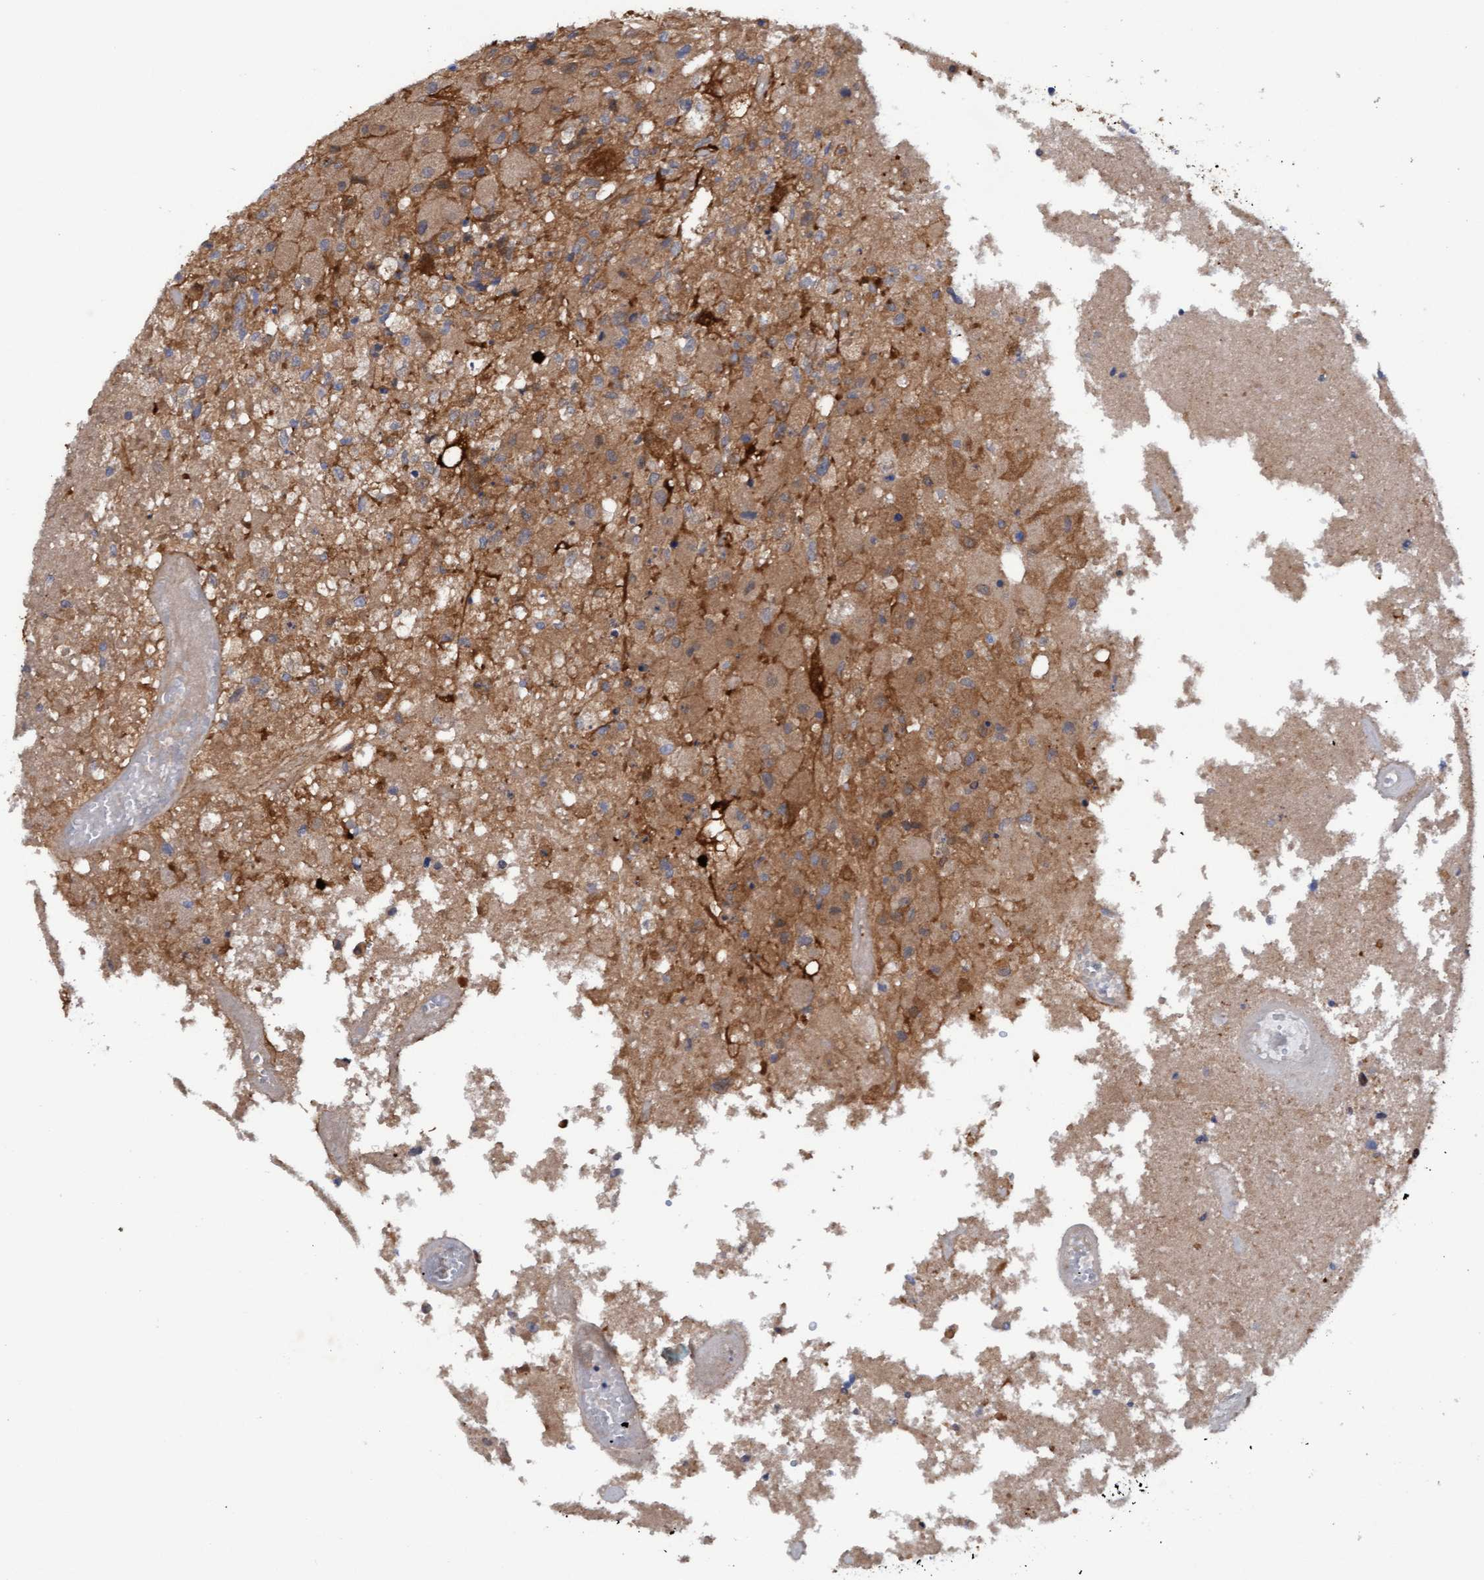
{"staining": {"intensity": "moderate", "quantity": ">75%", "location": "cytoplasmic/membranous"}, "tissue": "glioma", "cell_type": "Tumor cells", "image_type": "cancer", "snomed": [{"axis": "morphology", "description": "Normal tissue, NOS"}, {"axis": "morphology", "description": "Glioma, malignant, High grade"}, {"axis": "topography", "description": "Cerebral cortex"}], "caption": "Tumor cells reveal medium levels of moderate cytoplasmic/membranous positivity in about >75% of cells in high-grade glioma (malignant).", "gene": "PLCD1", "patient": {"sex": "male", "age": 77}}